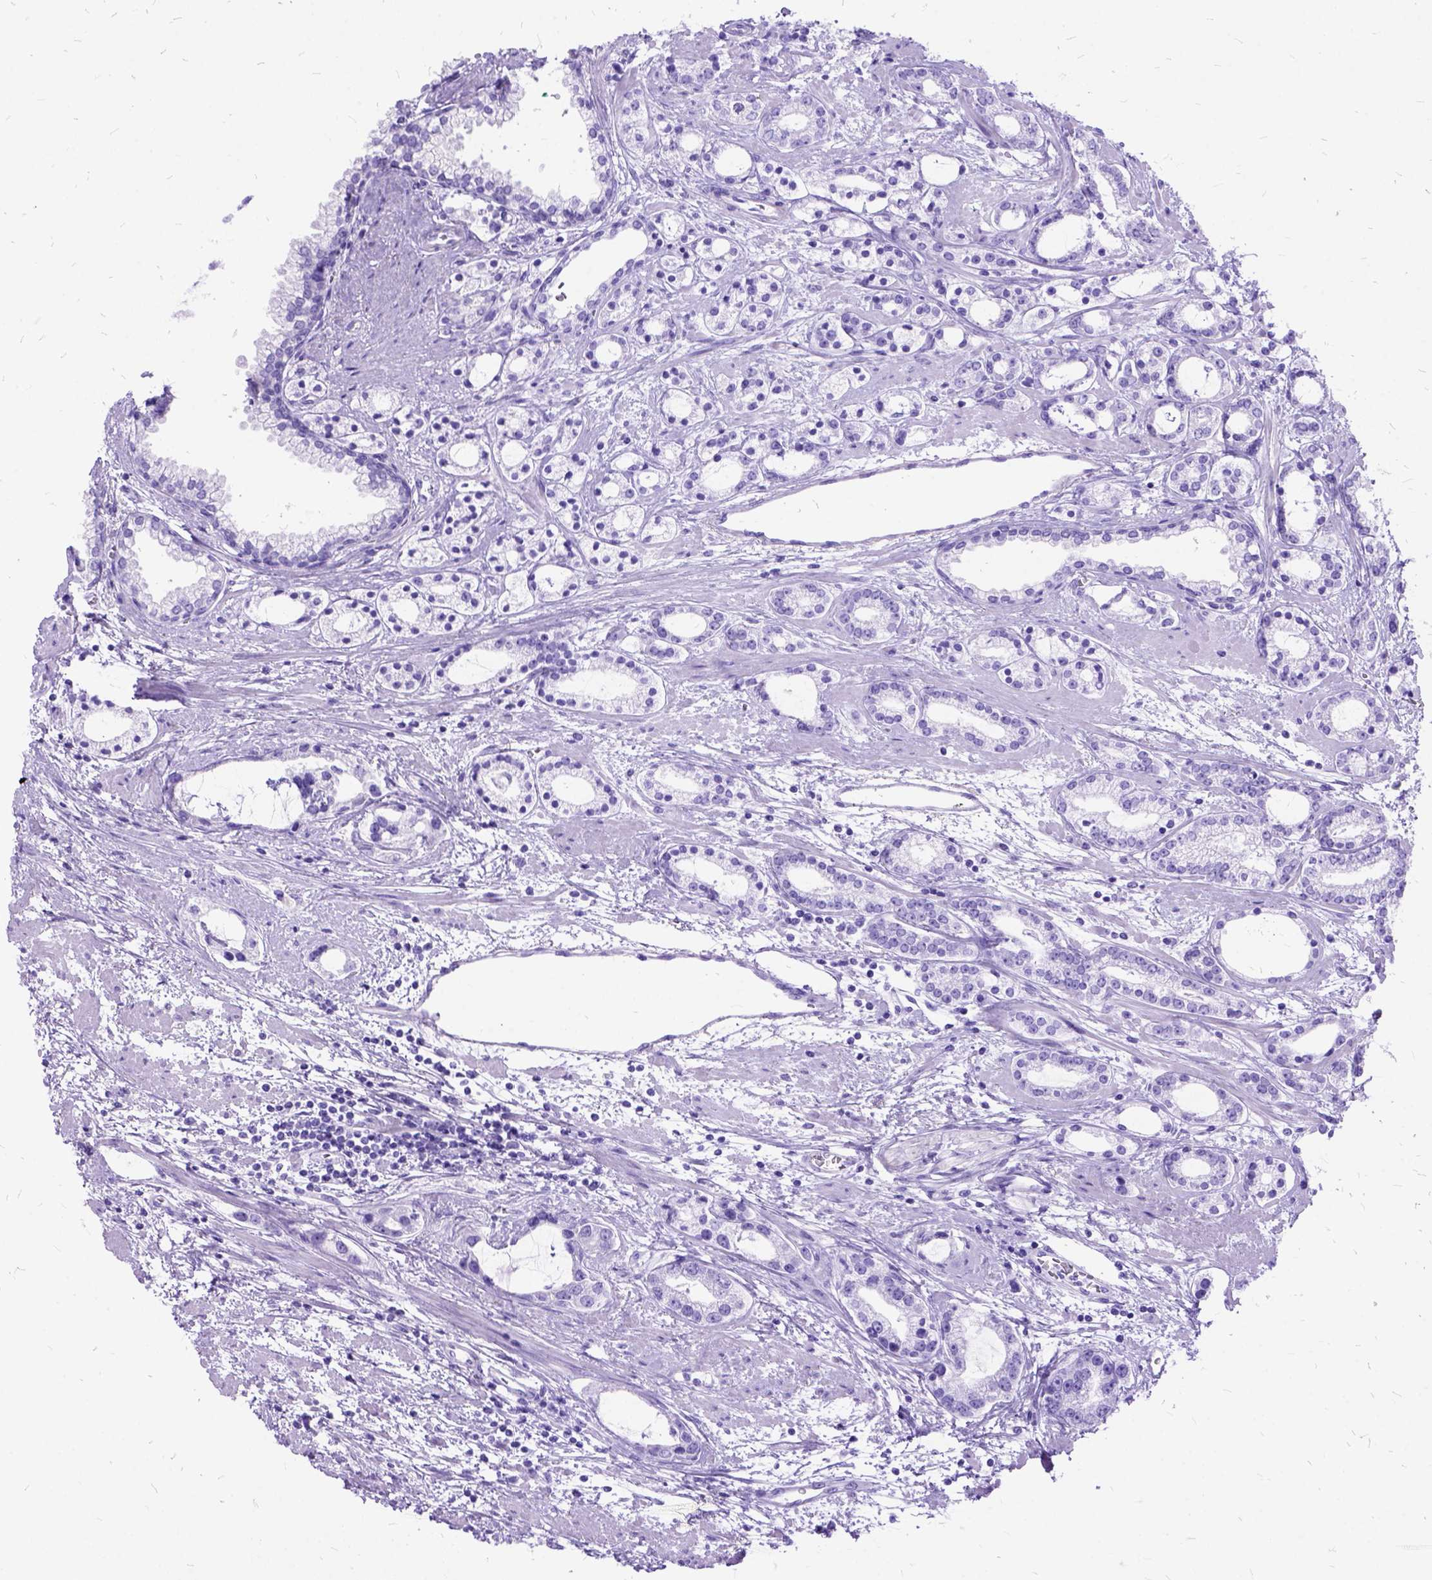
{"staining": {"intensity": "negative", "quantity": "none", "location": "none"}, "tissue": "prostate cancer", "cell_type": "Tumor cells", "image_type": "cancer", "snomed": [{"axis": "morphology", "description": "Adenocarcinoma, Medium grade"}, {"axis": "topography", "description": "Prostate"}], "caption": "Human prostate cancer (medium-grade adenocarcinoma) stained for a protein using immunohistochemistry demonstrates no expression in tumor cells.", "gene": "DNAH2", "patient": {"sex": "male", "age": 57}}